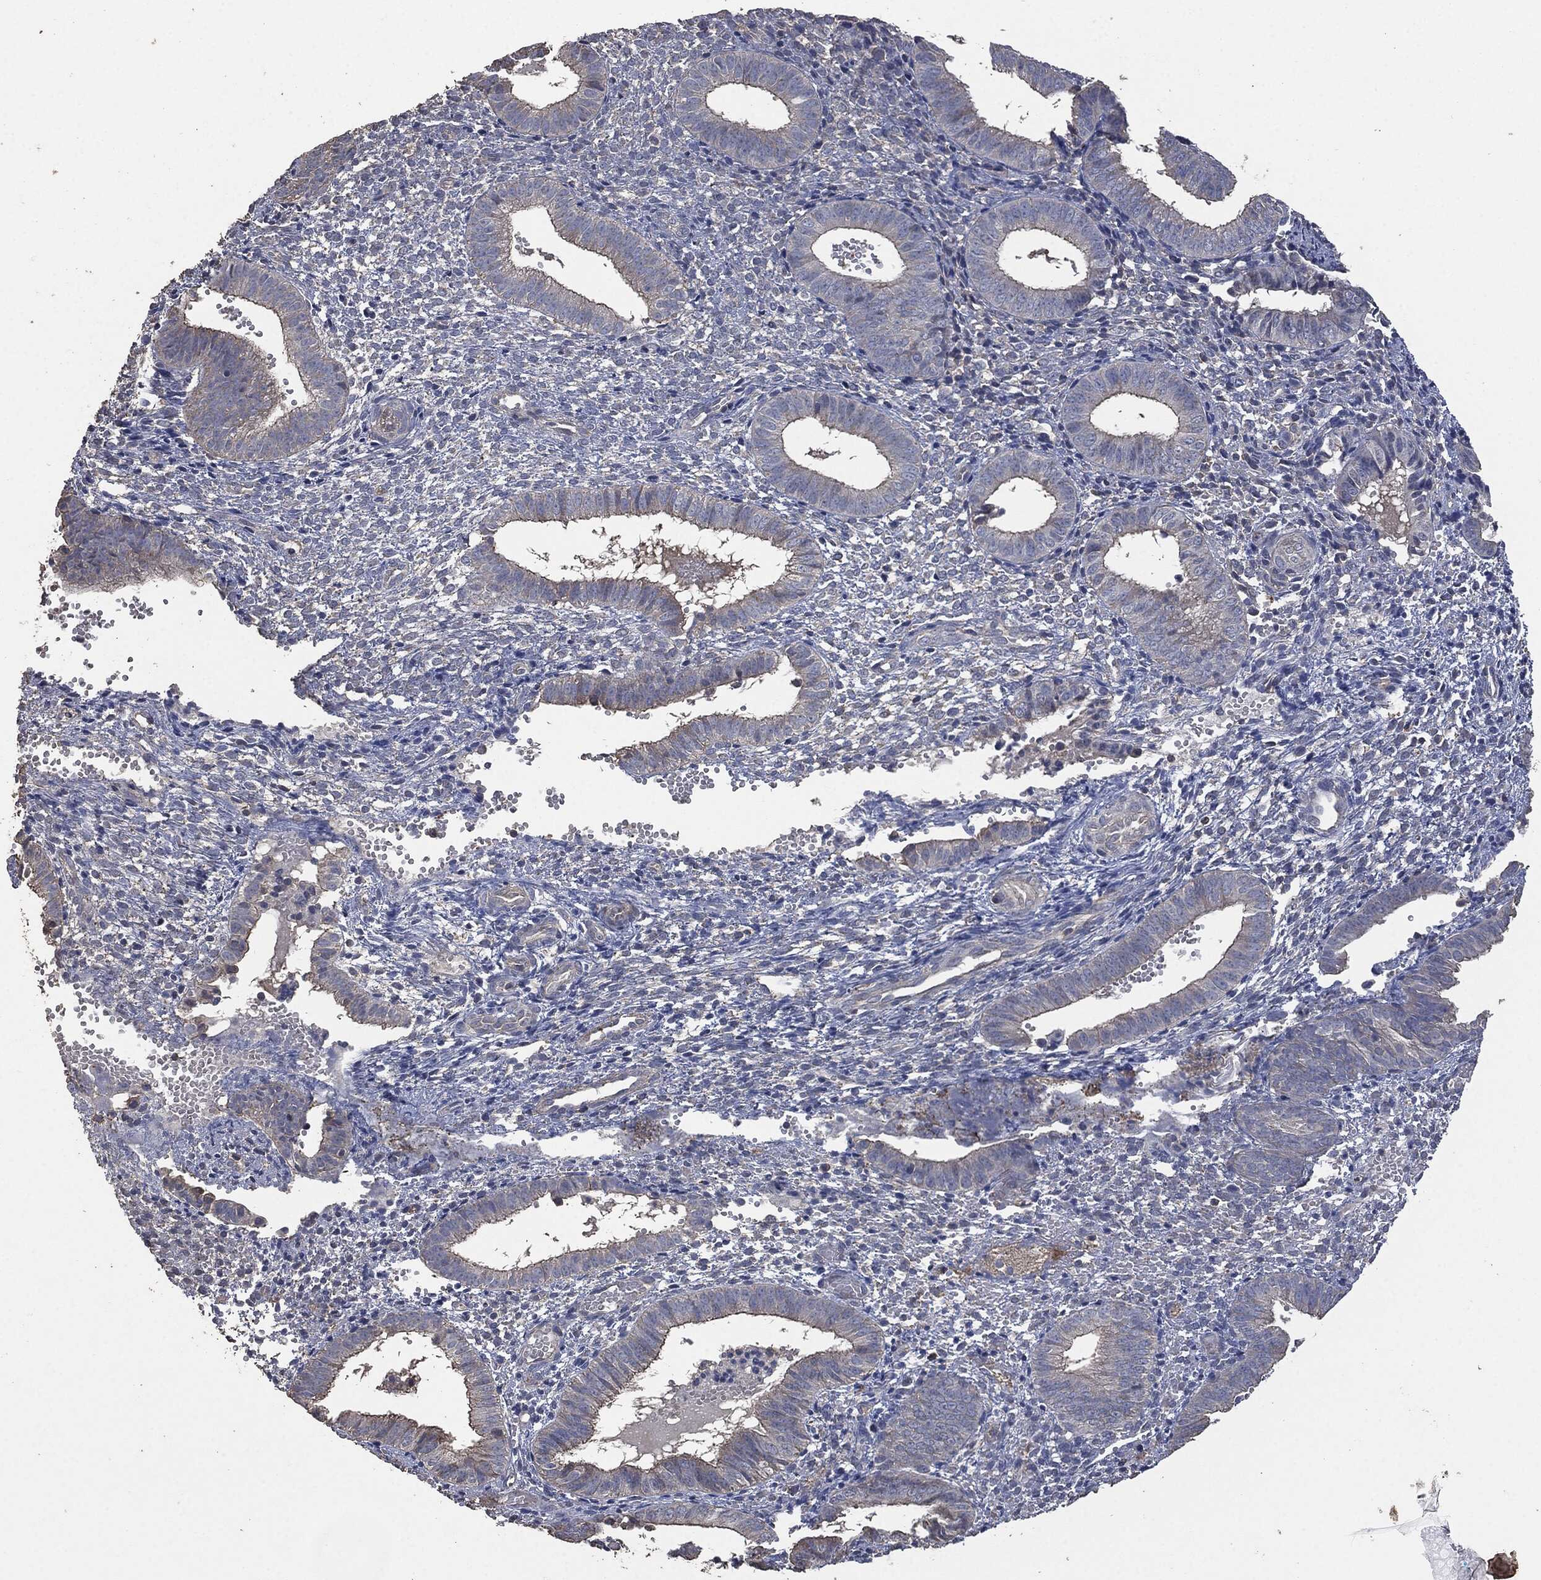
{"staining": {"intensity": "negative", "quantity": "none", "location": "none"}, "tissue": "endometrium", "cell_type": "Cells in endometrial stroma", "image_type": "normal", "snomed": [{"axis": "morphology", "description": "Normal tissue, NOS"}, {"axis": "topography", "description": "Endometrium"}], "caption": "A high-resolution photomicrograph shows immunohistochemistry staining of benign endometrium, which exhibits no significant expression in cells in endometrial stroma.", "gene": "MSLN", "patient": {"sex": "female", "age": 42}}